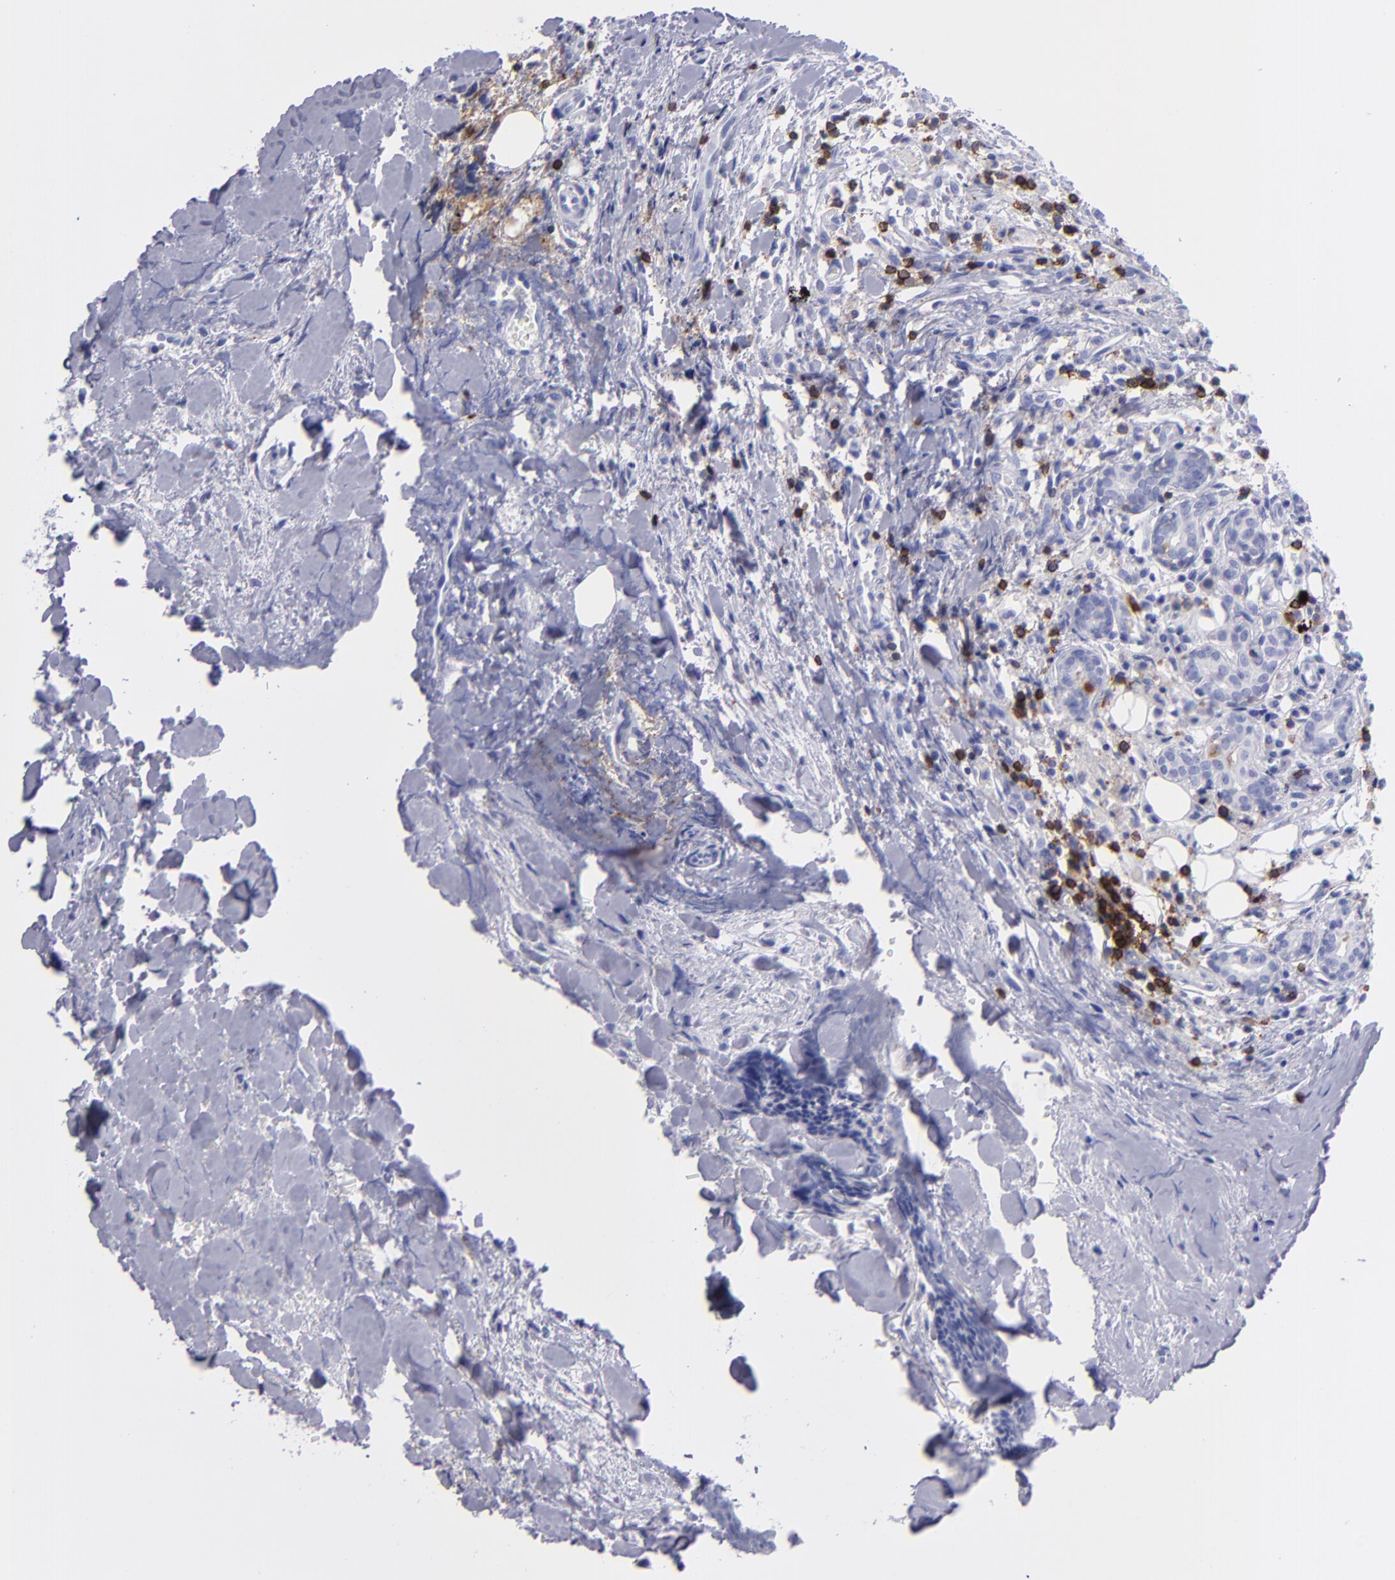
{"staining": {"intensity": "negative", "quantity": "none", "location": "none"}, "tissue": "head and neck cancer", "cell_type": "Tumor cells", "image_type": "cancer", "snomed": [{"axis": "morphology", "description": "Squamous cell carcinoma, NOS"}, {"axis": "topography", "description": "Salivary gland"}, {"axis": "topography", "description": "Head-Neck"}], "caption": "This is a image of immunohistochemistry staining of head and neck cancer (squamous cell carcinoma), which shows no staining in tumor cells. The staining is performed using DAB (3,3'-diaminobenzidine) brown chromogen with nuclei counter-stained in using hematoxylin.", "gene": "CD6", "patient": {"sex": "male", "age": 70}}